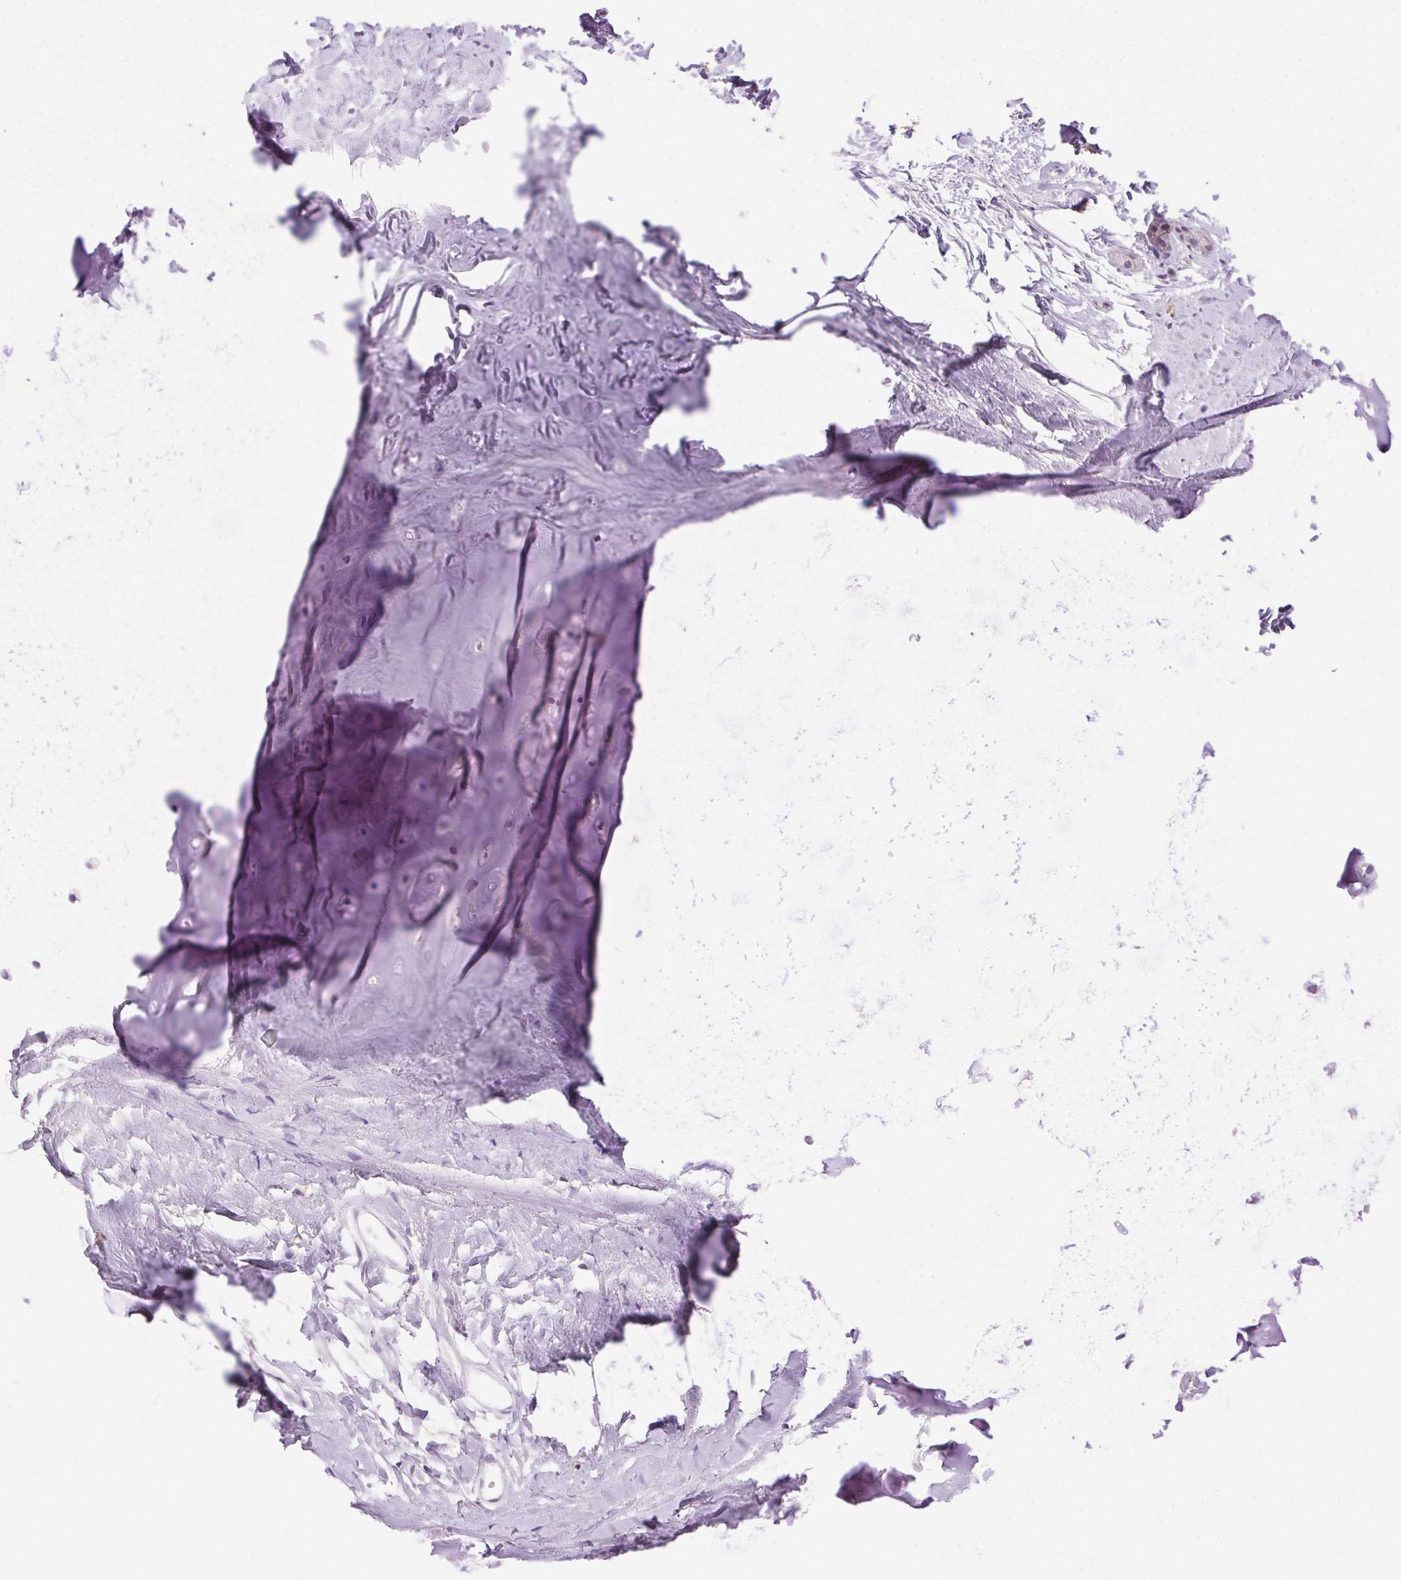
{"staining": {"intensity": "negative", "quantity": "none", "location": "none"}, "tissue": "adipose tissue", "cell_type": "Adipocytes", "image_type": "normal", "snomed": [{"axis": "morphology", "description": "Normal tissue, NOS"}, {"axis": "topography", "description": "Cartilage tissue"}, {"axis": "topography", "description": "Bronchus"}], "caption": "Immunohistochemistry (IHC) of benign adipose tissue displays no expression in adipocytes. Brightfield microscopy of IHC stained with DAB (brown) and hematoxylin (blue), captured at high magnification.", "gene": "CLDN10", "patient": {"sex": "female", "age": 79}}